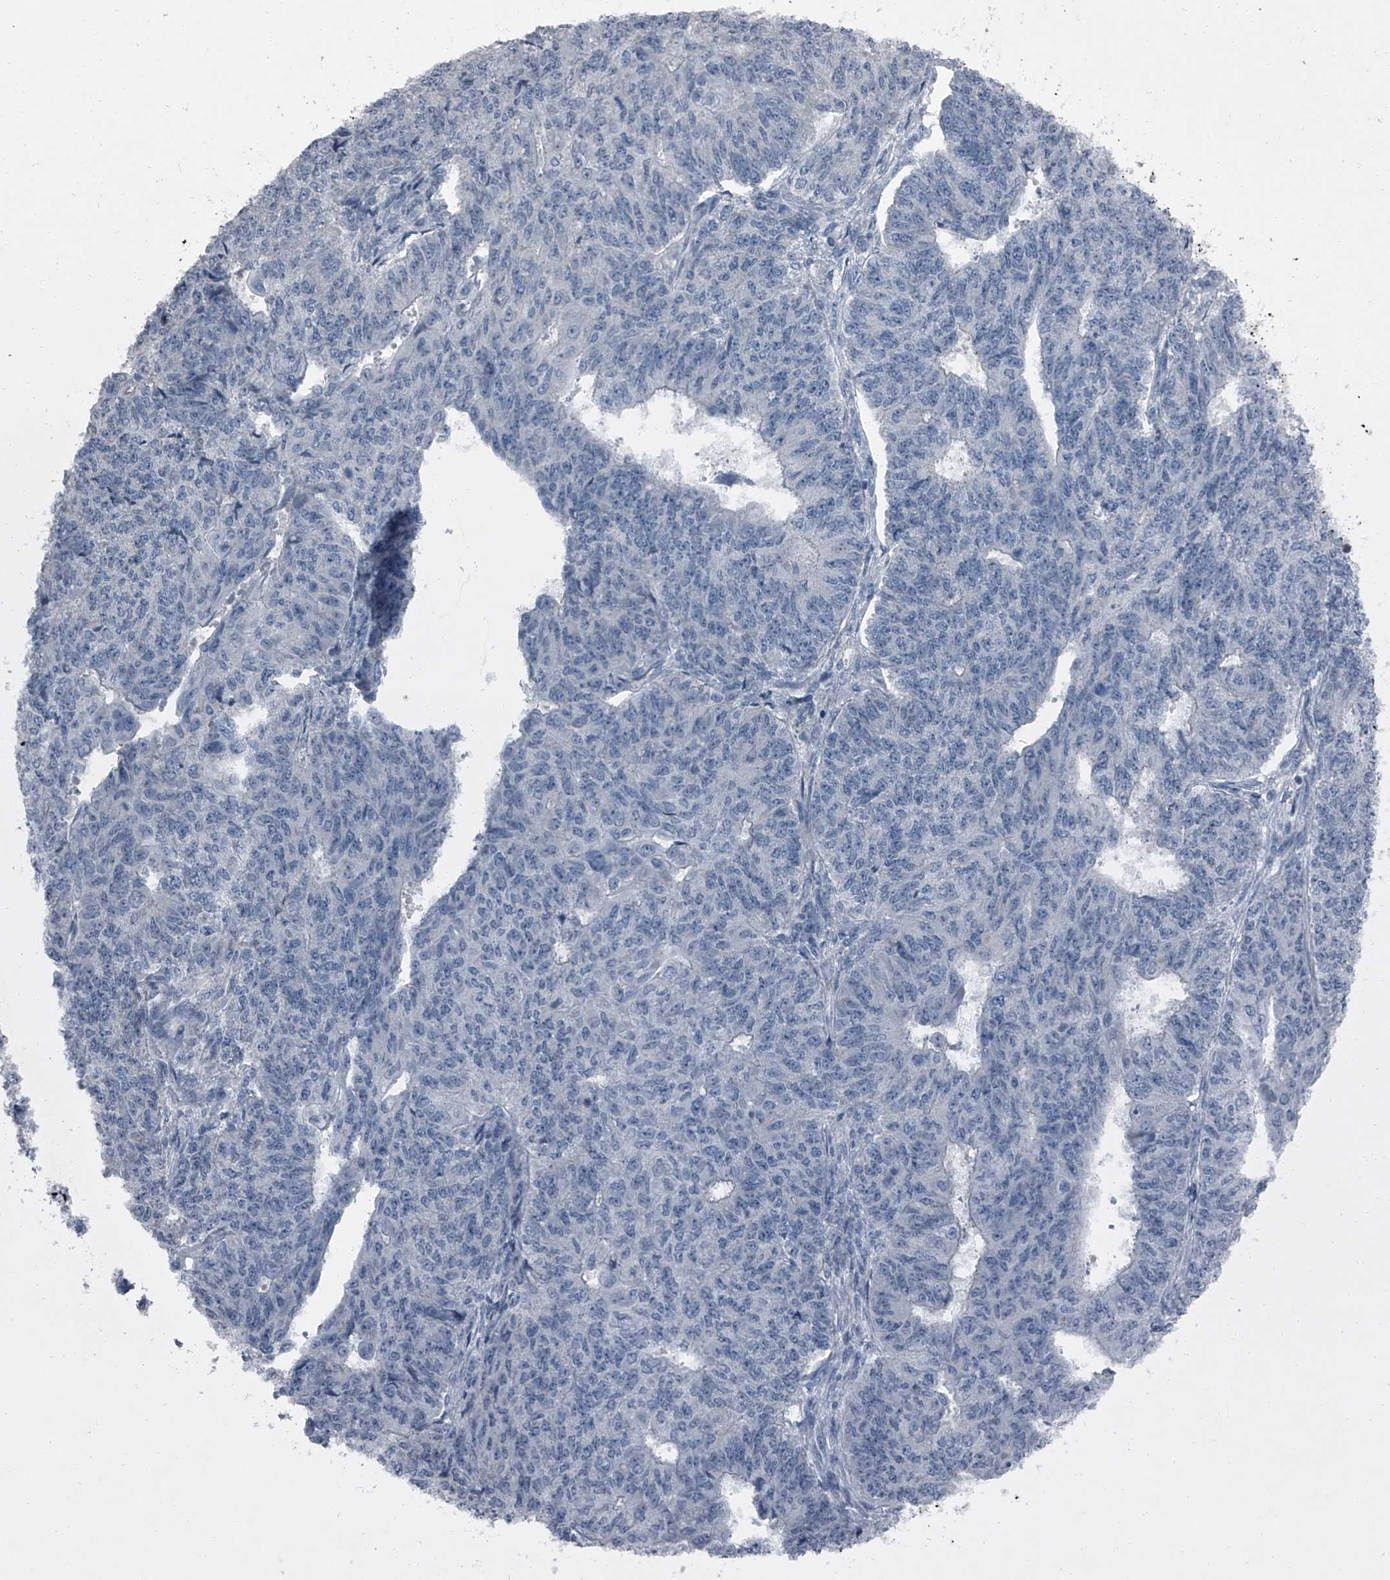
{"staining": {"intensity": "negative", "quantity": "none", "location": "none"}, "tissue": "endometrial cancer", "cell_type": "Tumor cells", "image_type": "cancer", "snomed": [{"axis": "morphology", "description": "Adenocarcinoma, NOS"}, {"axis": "topography", "description": "Endometrium"}], "caption": "High power microscopy histopathology image of an IHC histopathology image of endometrial cancer (adenocarcinoma), revealing no significant positivity in tumor cells.", "gene": "HEPHL1", "patient": {"sex": "female", "age": 32}}